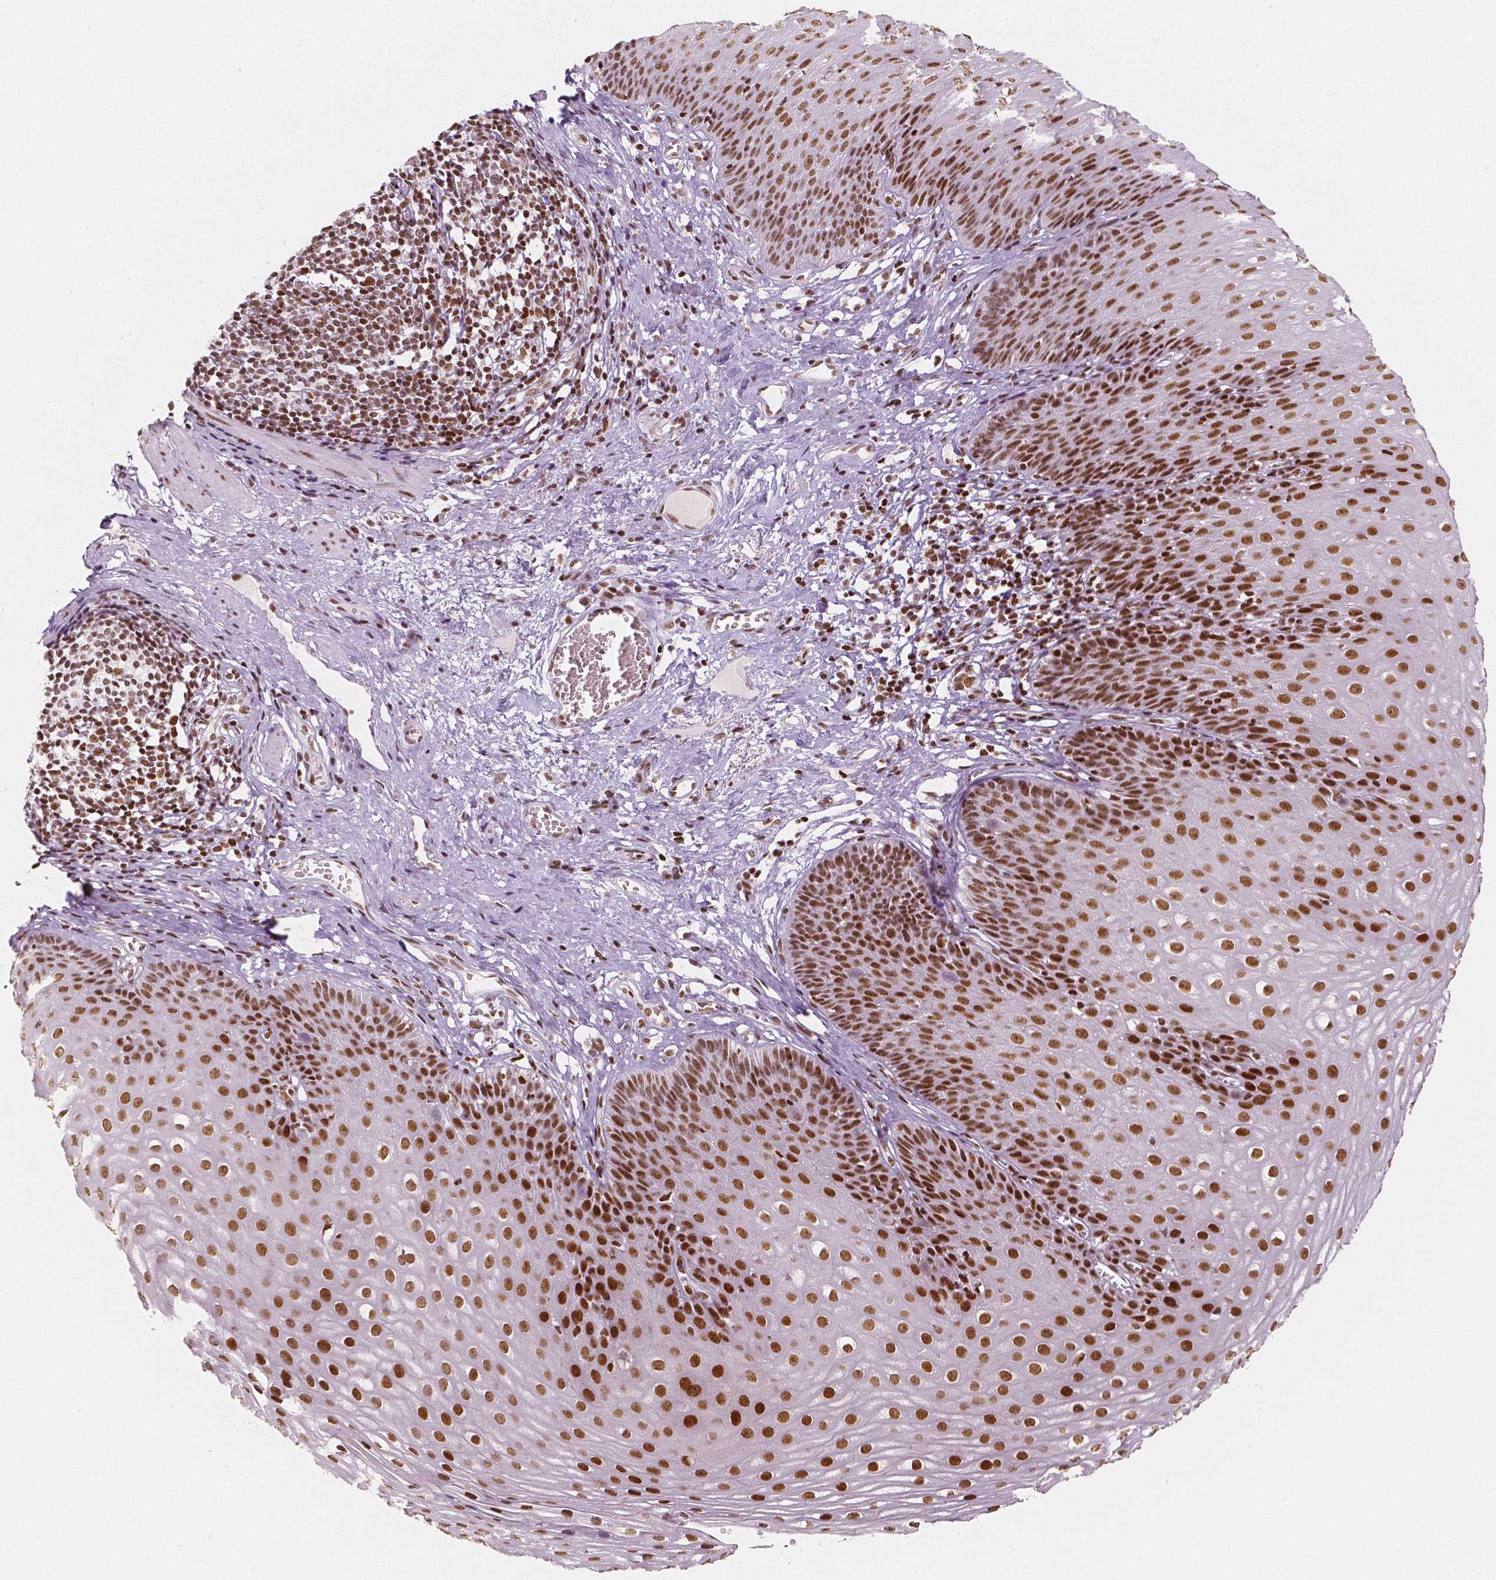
{"staining": {"intensity": "strong", "quantity": ">75%", "location": "nuclear"}, "tissue": "esophagus", "cell_type": "Squamous epithelial cells", "image_type": "normal", "snomed": [{"axis": "morphology", "description": "Normal tissue, NOS"}, {"axis": "topography", "description": "Esophagus"}], "caption": "Esophagus stained with a brown dye displays strong nuclear positive staining in approximately >75% of squamous epithelial cells.", "gene": "HDAC1", "patient": {"sex": "male", "age": 72}}